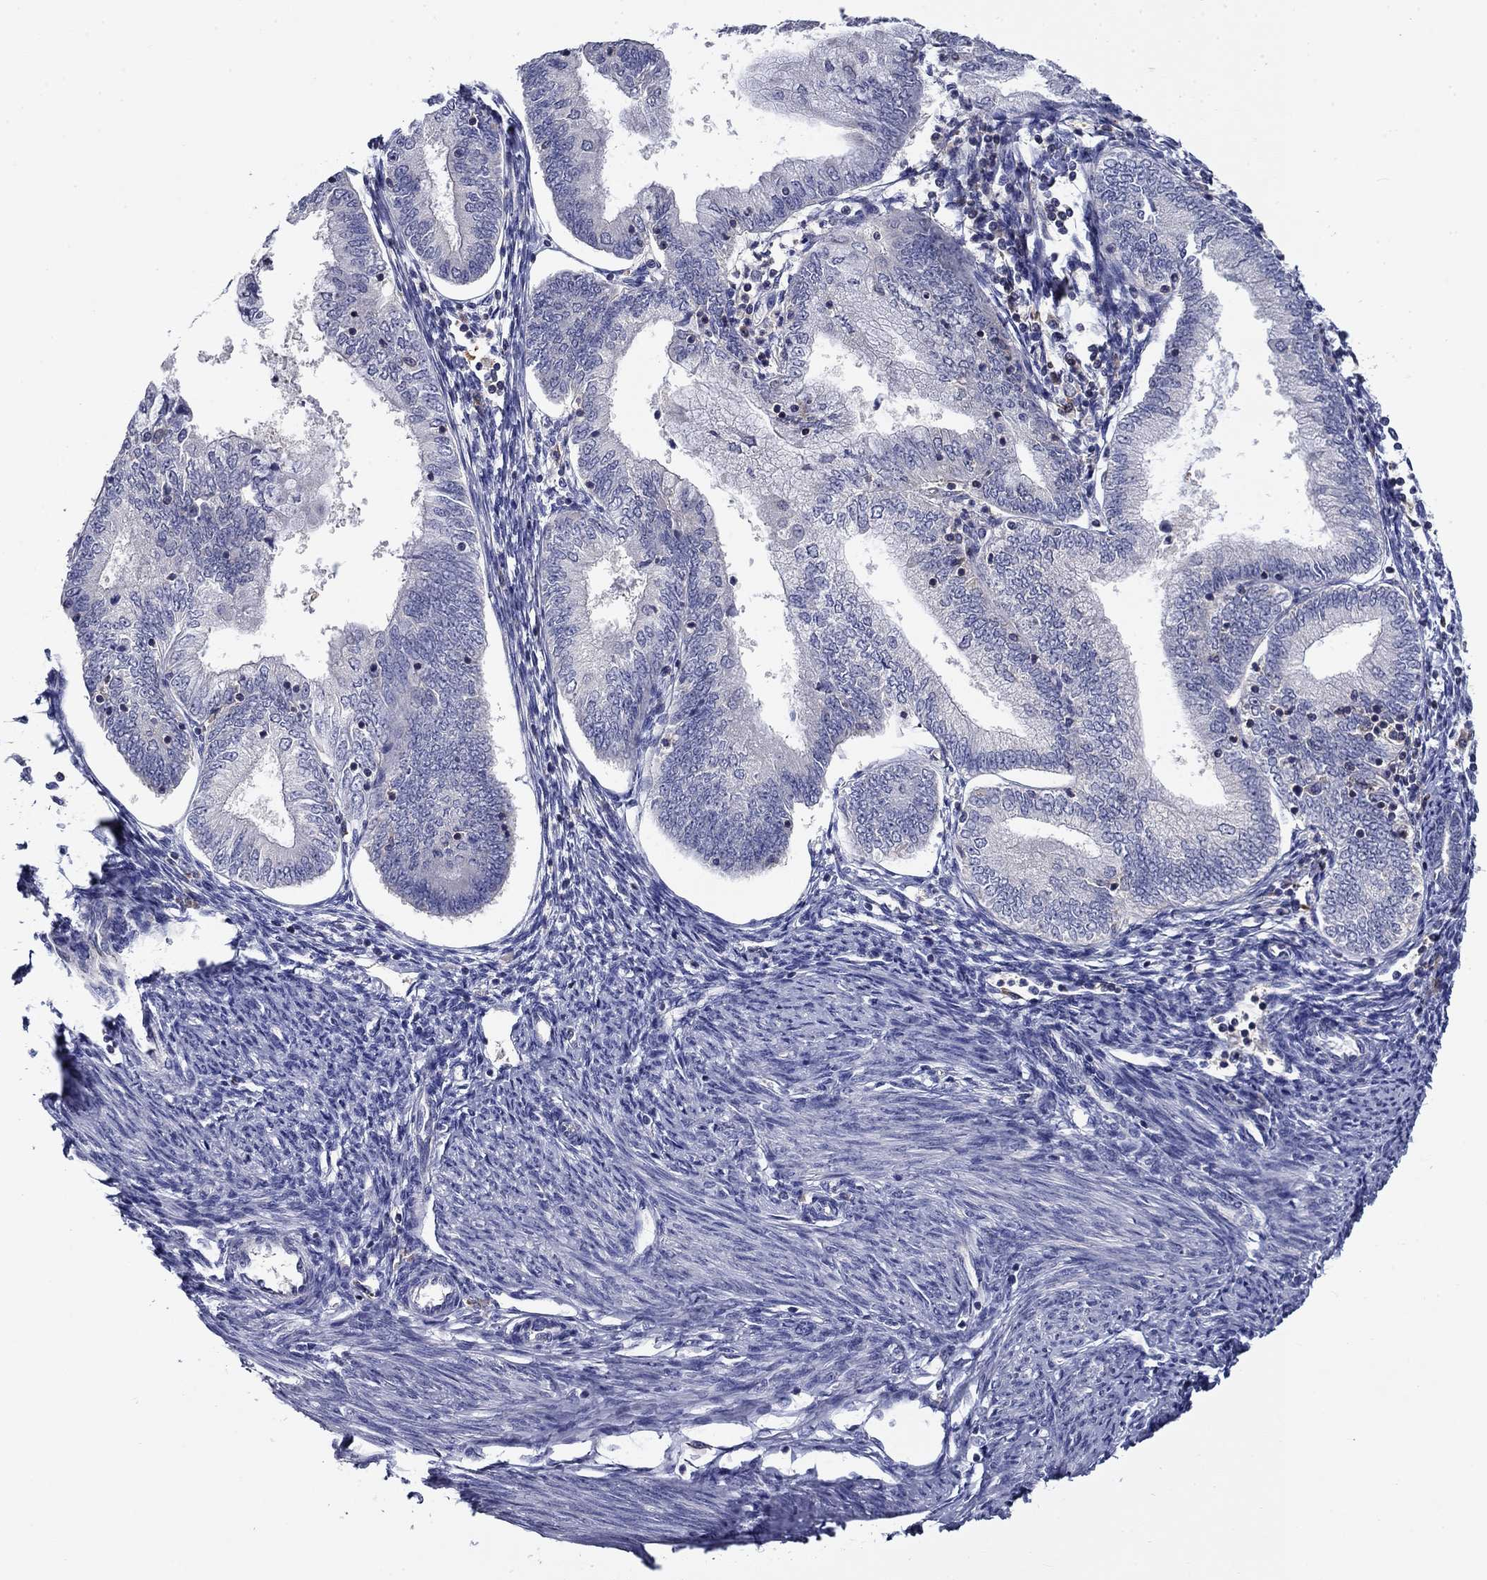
{"staining": {"intensity": "negative", "quantity": "none", "location": "none"}, "tissue": "endometrial cancer", "cell_type": "Tumor cells", "image_type": "cancer", "snomed": [{"axis": "morphology", "description": "Adenocarcinoma, NOS"}, {"axis": "topography", "description": "Endometrium"}], "caption": "This is a histopathology image of IHC staining of endometrial adenocarcinoma, which shows no positivity in tumor cells.", "gene": "POU2F2", "patient": {"sex": "female", "age": 55}}